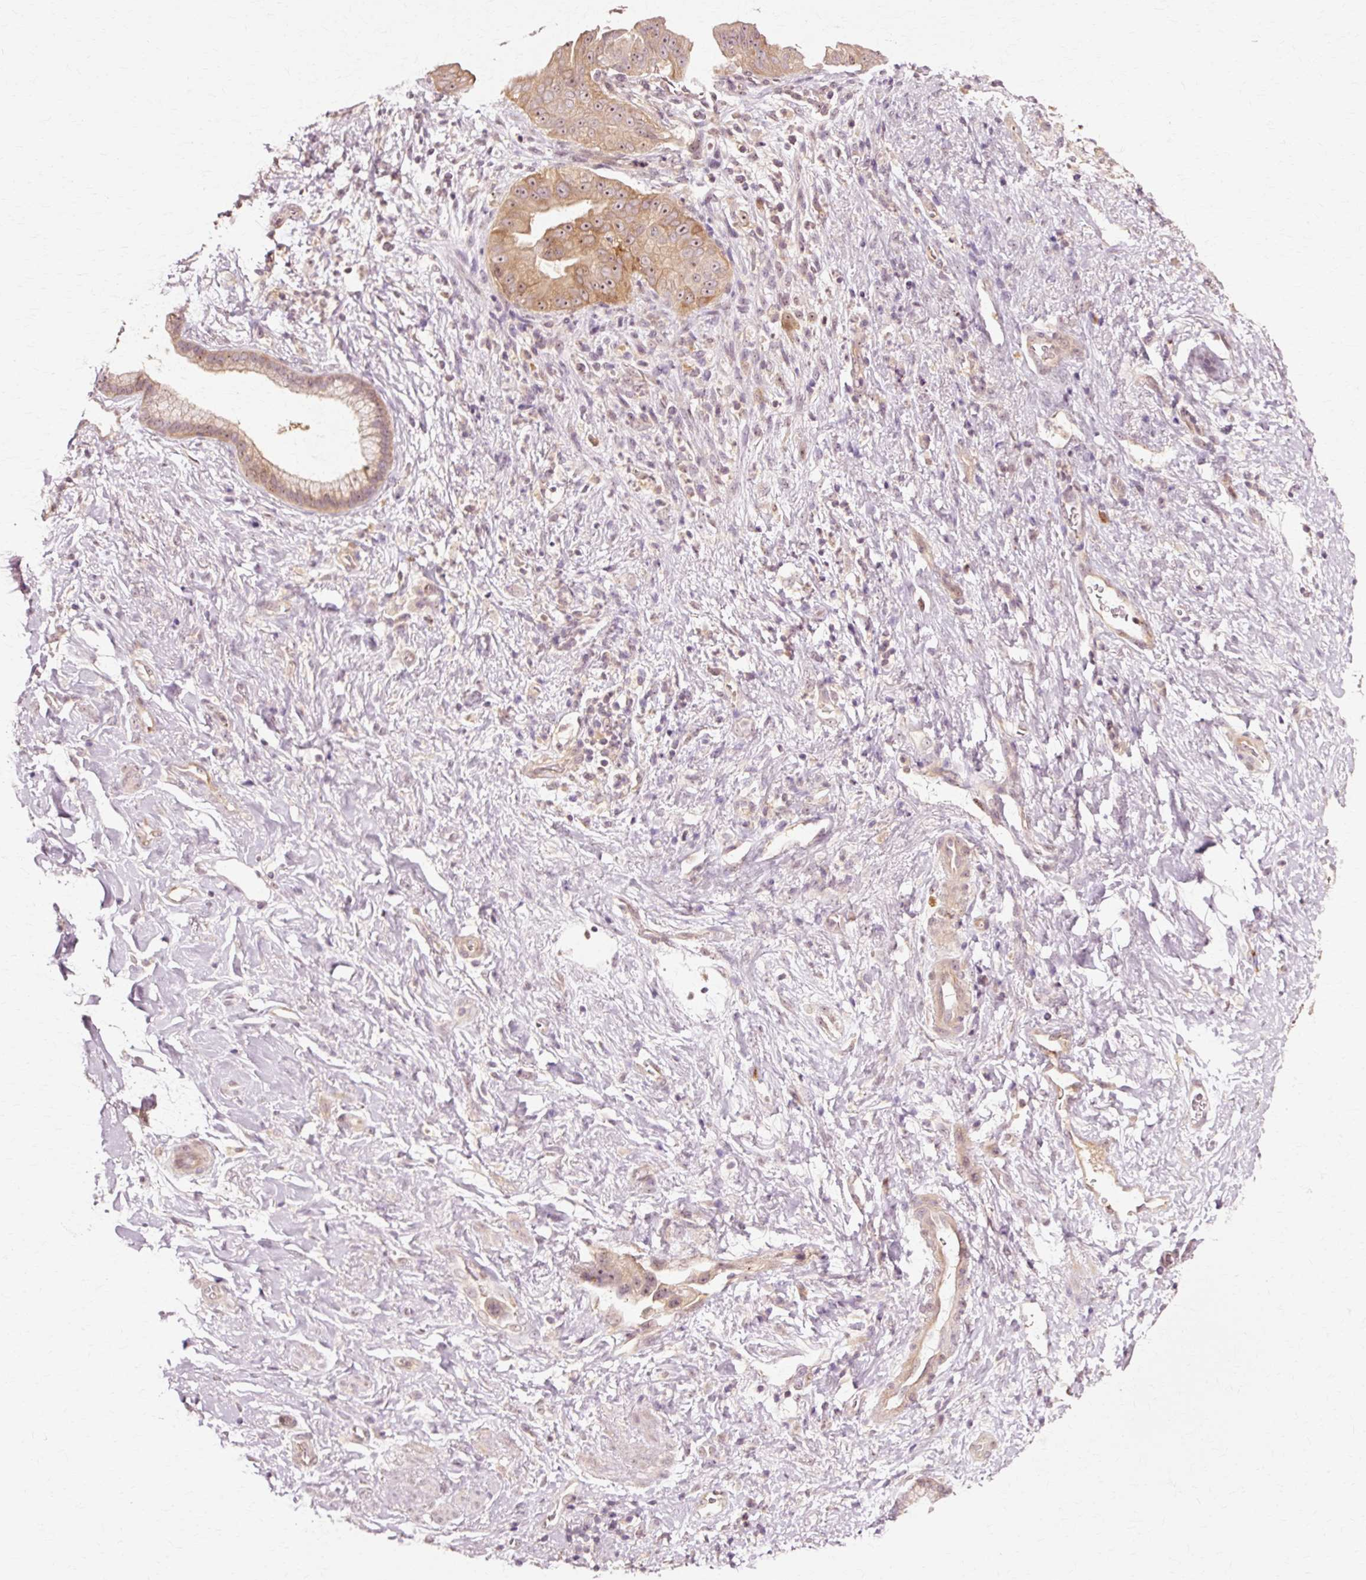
{"staining": {"intensity": "moderate", "quantity": ">75%", "location": "cytoplasmic/membranous"}, "tissue": "pancreatic cancer", "cell_type": "Tumor cells", "image_type": "cancer", "snomed": [{"axis": "morphology", "description": "Adenocarcinoma, NOS"}, {"axis": "topography", "description": "Pancreas"}], "caption": "Immunohistochemistry photomicrograph of neoplastic tissue: pancreatic cancer stained using IHC displays medium levels of moderate protein expression localized specifically in the cytoplasmic/membranous of tumor cells, appearing as a cytoplasmic/membranous brown color.", "gene": "RGPD5", "patient": {"sex": "female", "age": 78}}